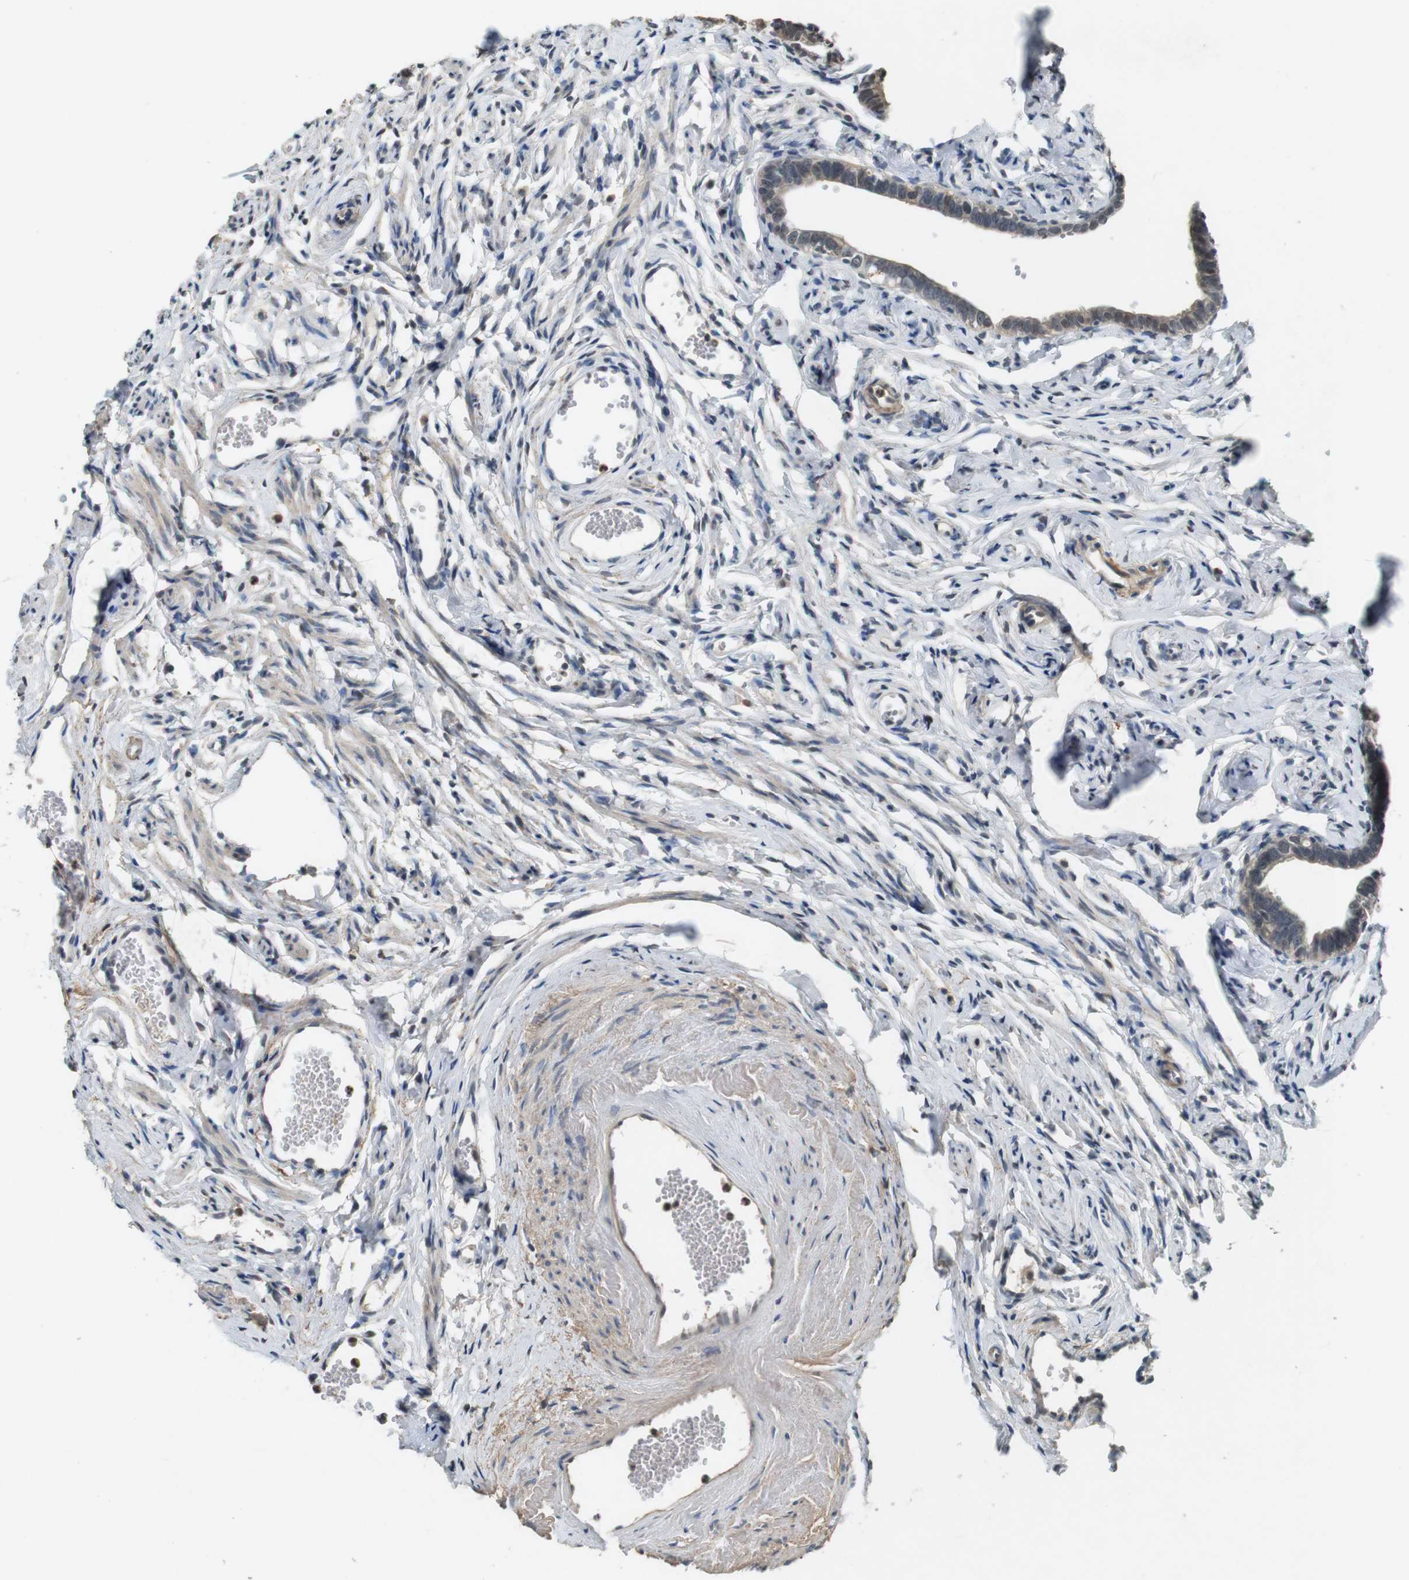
{"staining": {"intensity": "weak", "quantity": "<25%", "location": "cytoplasmic/membranous"}, "tissue": "fallopian tube", "cell_type": "Glandular cells", "image_type": "normal", "snomed": [{"axis": "morphology", "description": "Normal tissue, NOS"}, {"axis": "topography", "description": "Fallopian tube"}], "caption": "This is an immunohistochemistry photomicrograph of benign human fallopian tube. There is no expression in glandular cells.", "gene": "CDK14", "patient": {"sex": "female", "age": 71}}